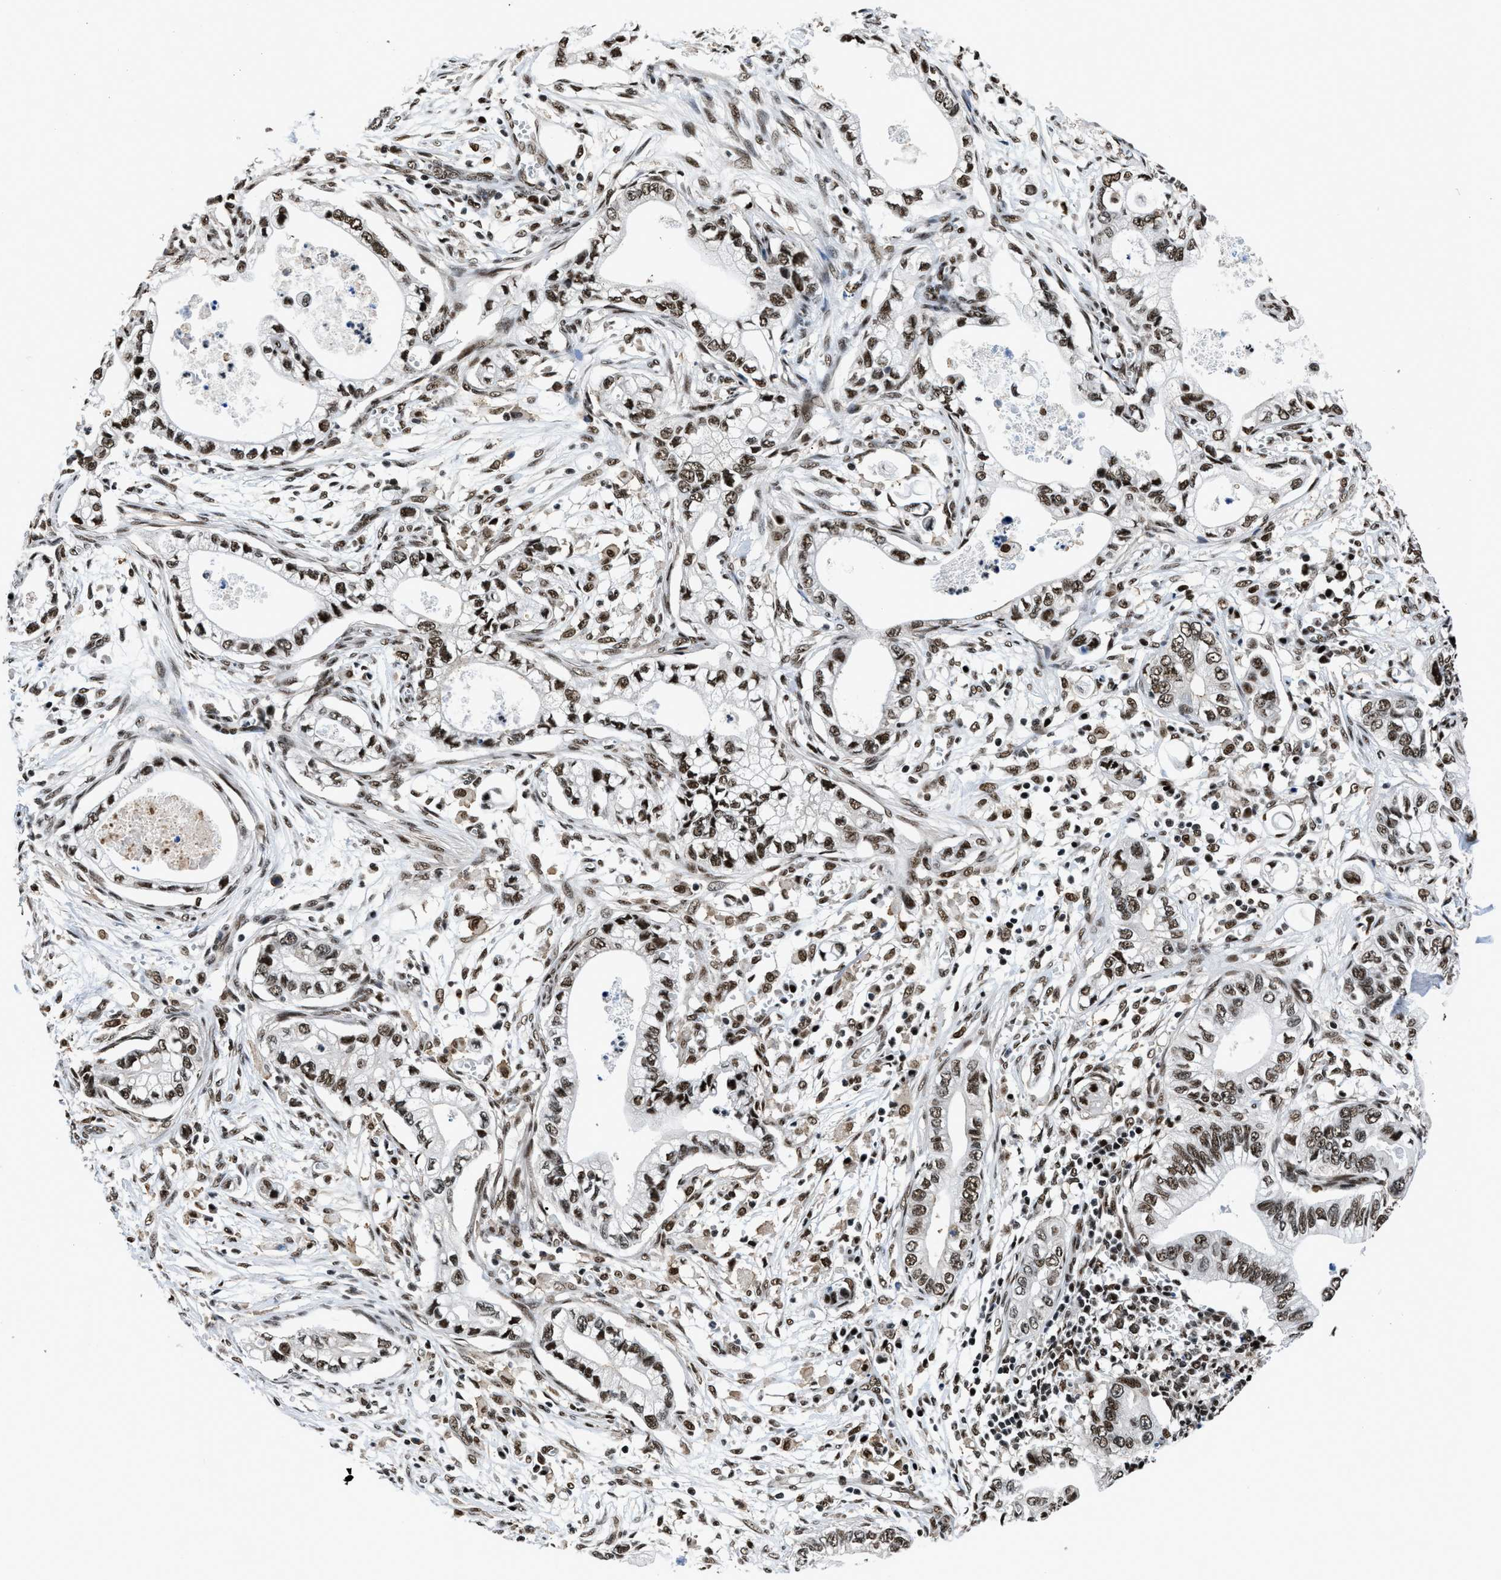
{"staining": {"intensity": "strong", "quantity": ">75%", "location": "nuclear"}, "tissue": "pancreatic cancer", "cell_type": "Tumor cells", "image_type": "cancer", "snomed": [{"axis": "morphology", "description": "Adenocarcinoma, NOS"}, {"axis": "topography", "description": "Pancreas"}], "caption": "Immunohistochemical staining of human adenocarcinoma (pancreatic) displays strong nuclear protein expression in about >75% of tumor cells. The protein is stained brown, and the nuclei are stained in blue (DAB IHC with brightfield microscopy, high magnification).", "gene": "HNRNPH2", "patient": {"sex": "male", "age": 56}}